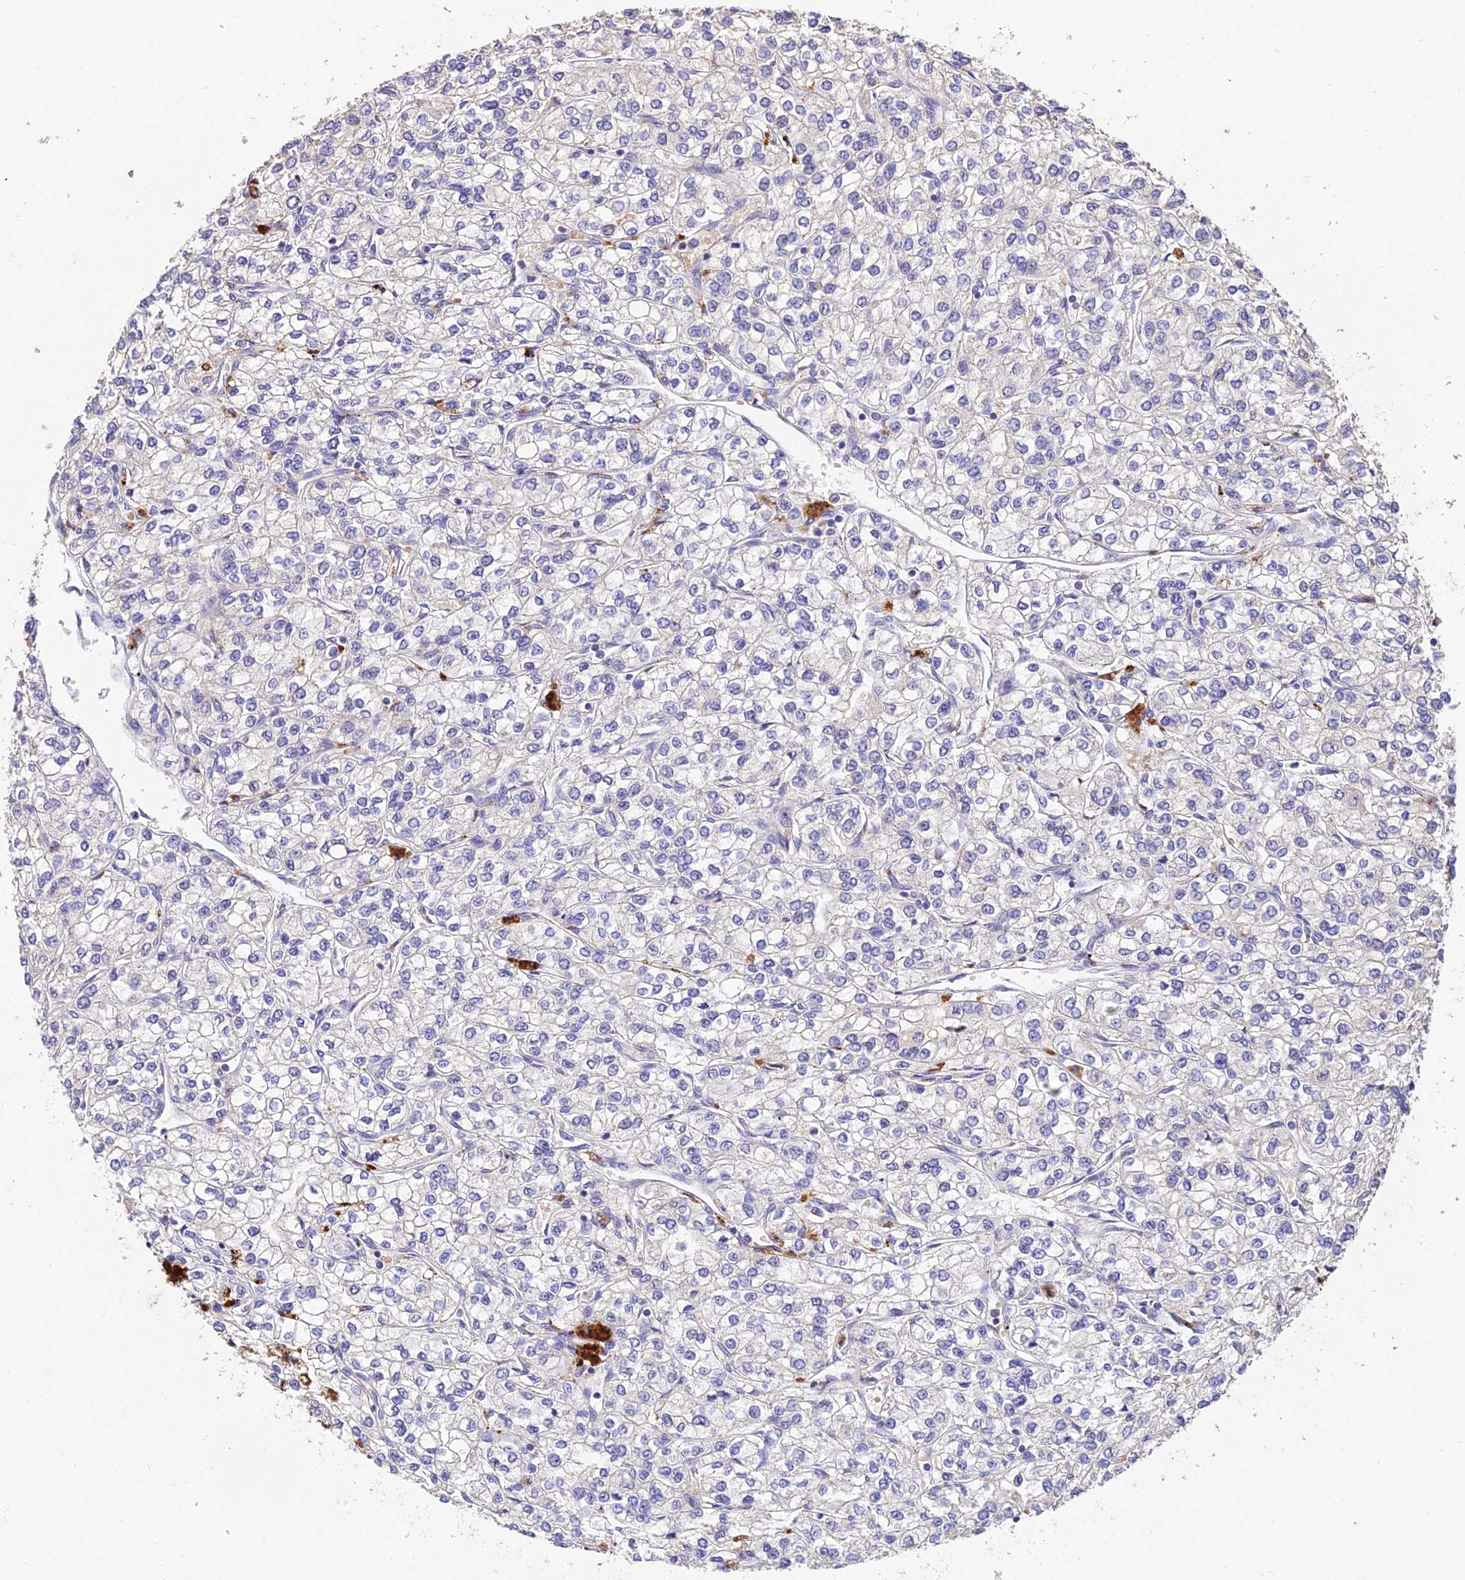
{"staining": {"intensity": "negative", "quantity": "none", "location": "none"}, "tissue": "renal cancer", "cell_type": "Tumor cells", "image_type": "cancer", "snomed": [{"axis": "morphology", "description": "Adenocarcinoma, NOS"}, {"axis": "topography", "description": "Kidney"}], "caption": "The histopathology image shows no significant positivity in tumor cells of renal cancer (adenocarcinoma).", "gene": "SDHD", "patient": {"sex": "male", "age": 80}}